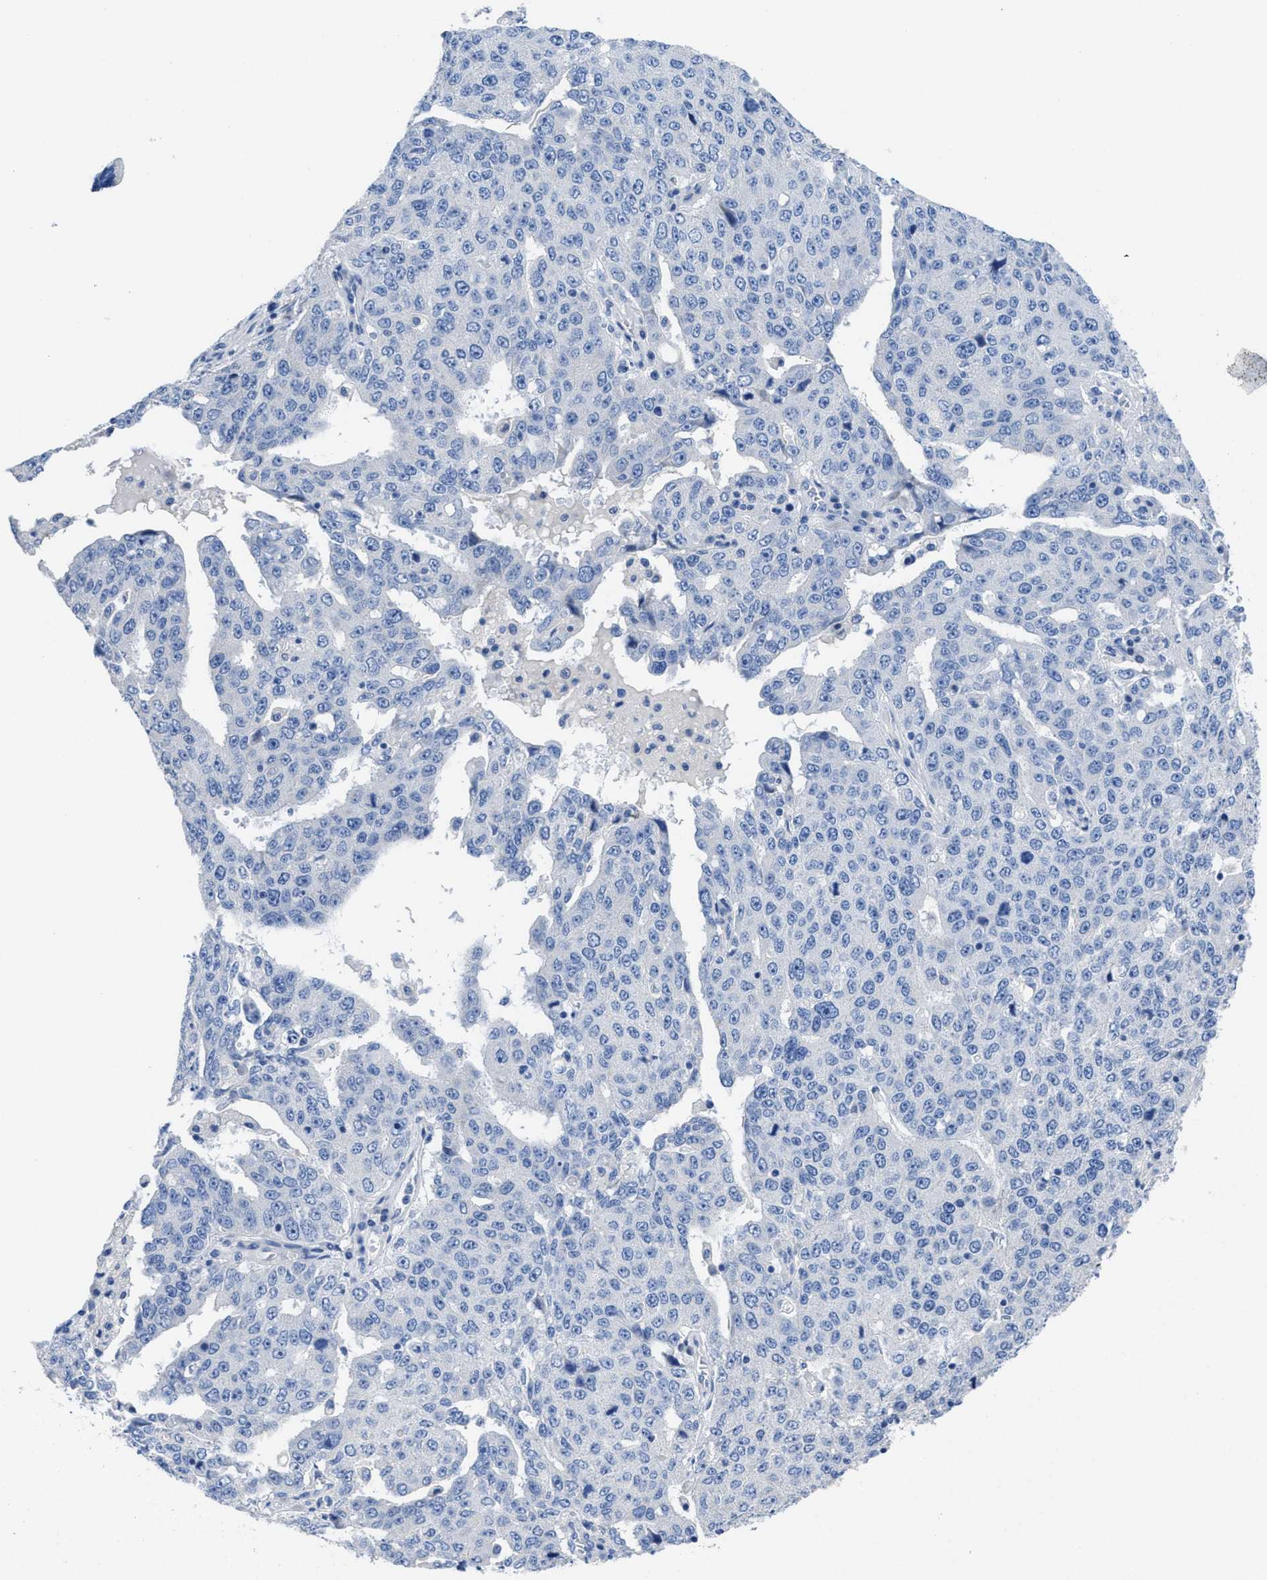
{"staining": {"intensity": "negative", "quantity": "none", "location": "none"}, "tissue": "ovarian cancer", "cell_type": "Tumor cells", "image_type": "cancer", "snomed": [{"axis": "morphology", "description": "Carcinoma, endometroid"}, {"axis": "topography", "description": "Ovary"}], "caption": "Immunohistochemical staining of ovarian endometroid carcinoma displays no significant expression in tumor cells. (Brightfield microscopy of DAB immunohistochemistry at high magnification).", "gene": "CA9", "patient": {"sex": "female", "age": 62}}